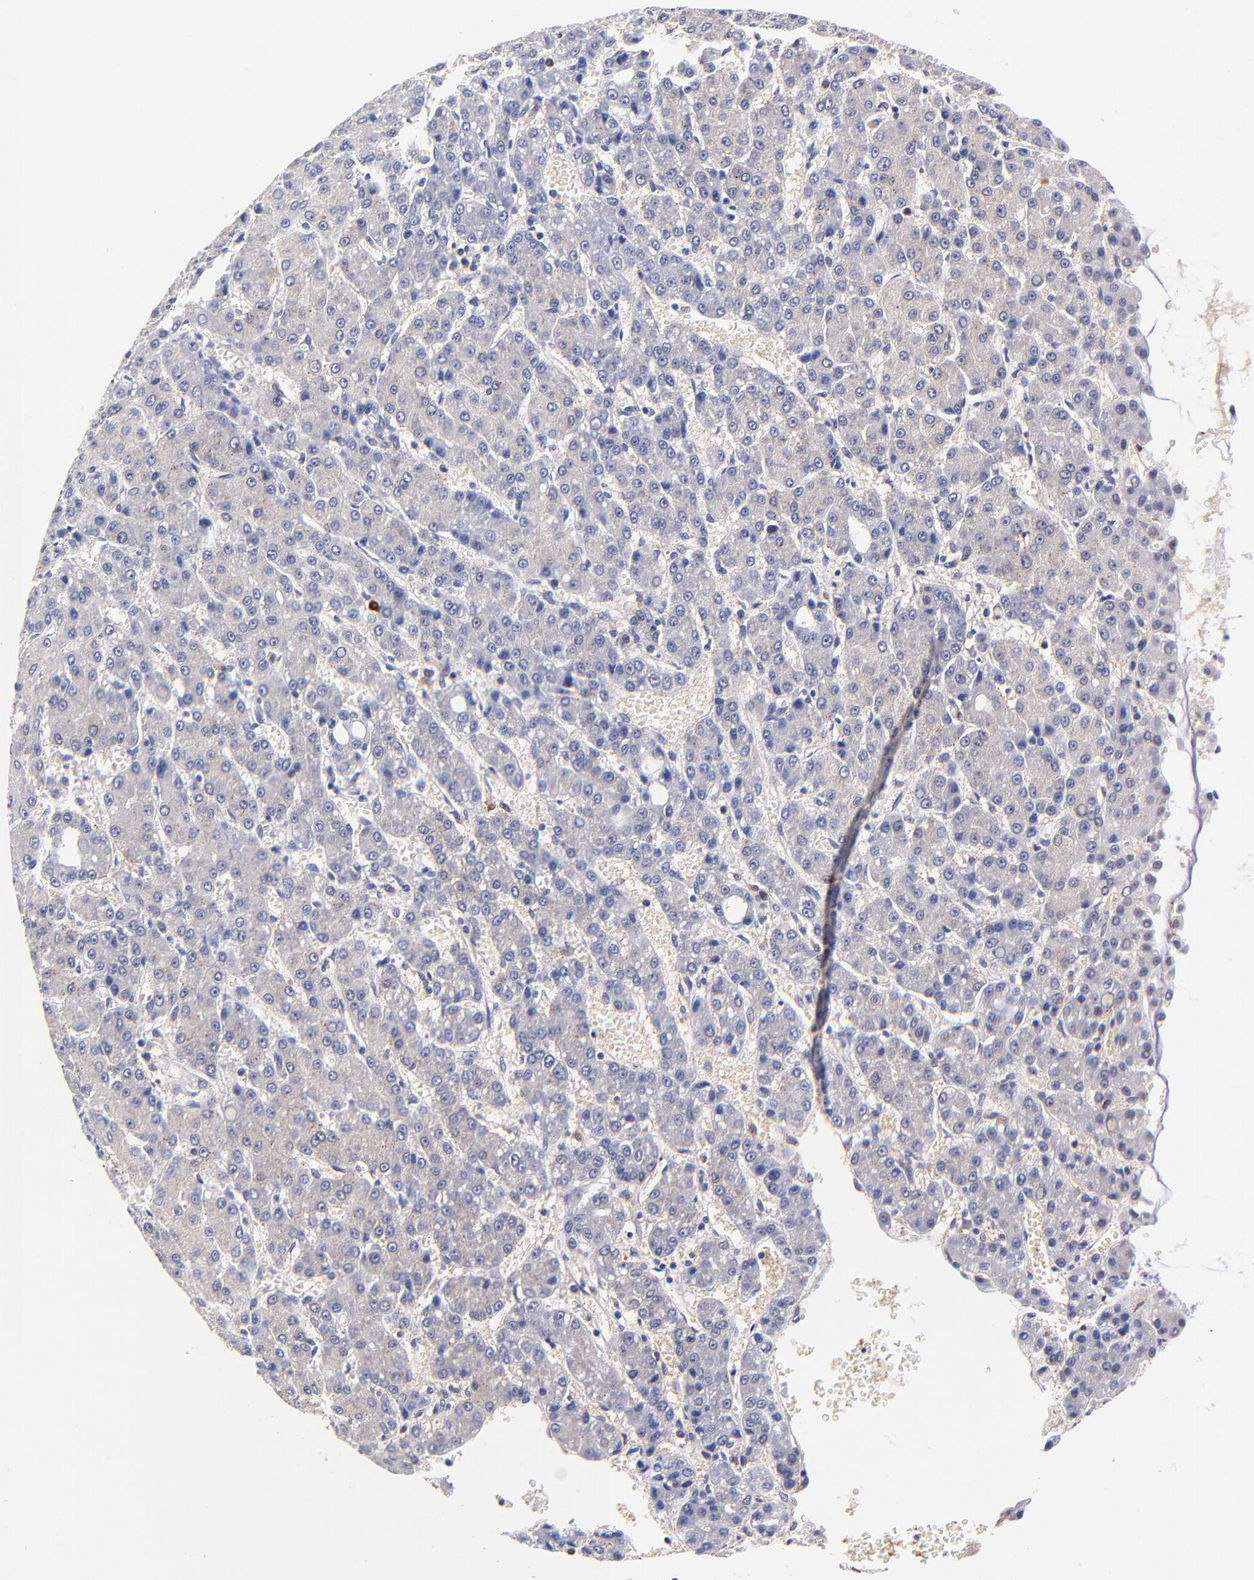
{"staining": {"intensity": "negative", "quantity": "none", "location": "none"}, "tissue": "liver cancer", "cell_type": "Tumor cells", "image_type": "cancer", "snomed": [{"axis": "morphology", "description": "Carcinoma, Hepatocellular, NOS"}, {"axis": "topography", "description": "Liver"}], "caption": "Tumor cells show no significant expression in liver cancer.", "gene": "ZNF155", "patient": {"sex": "male", "age": 69}}